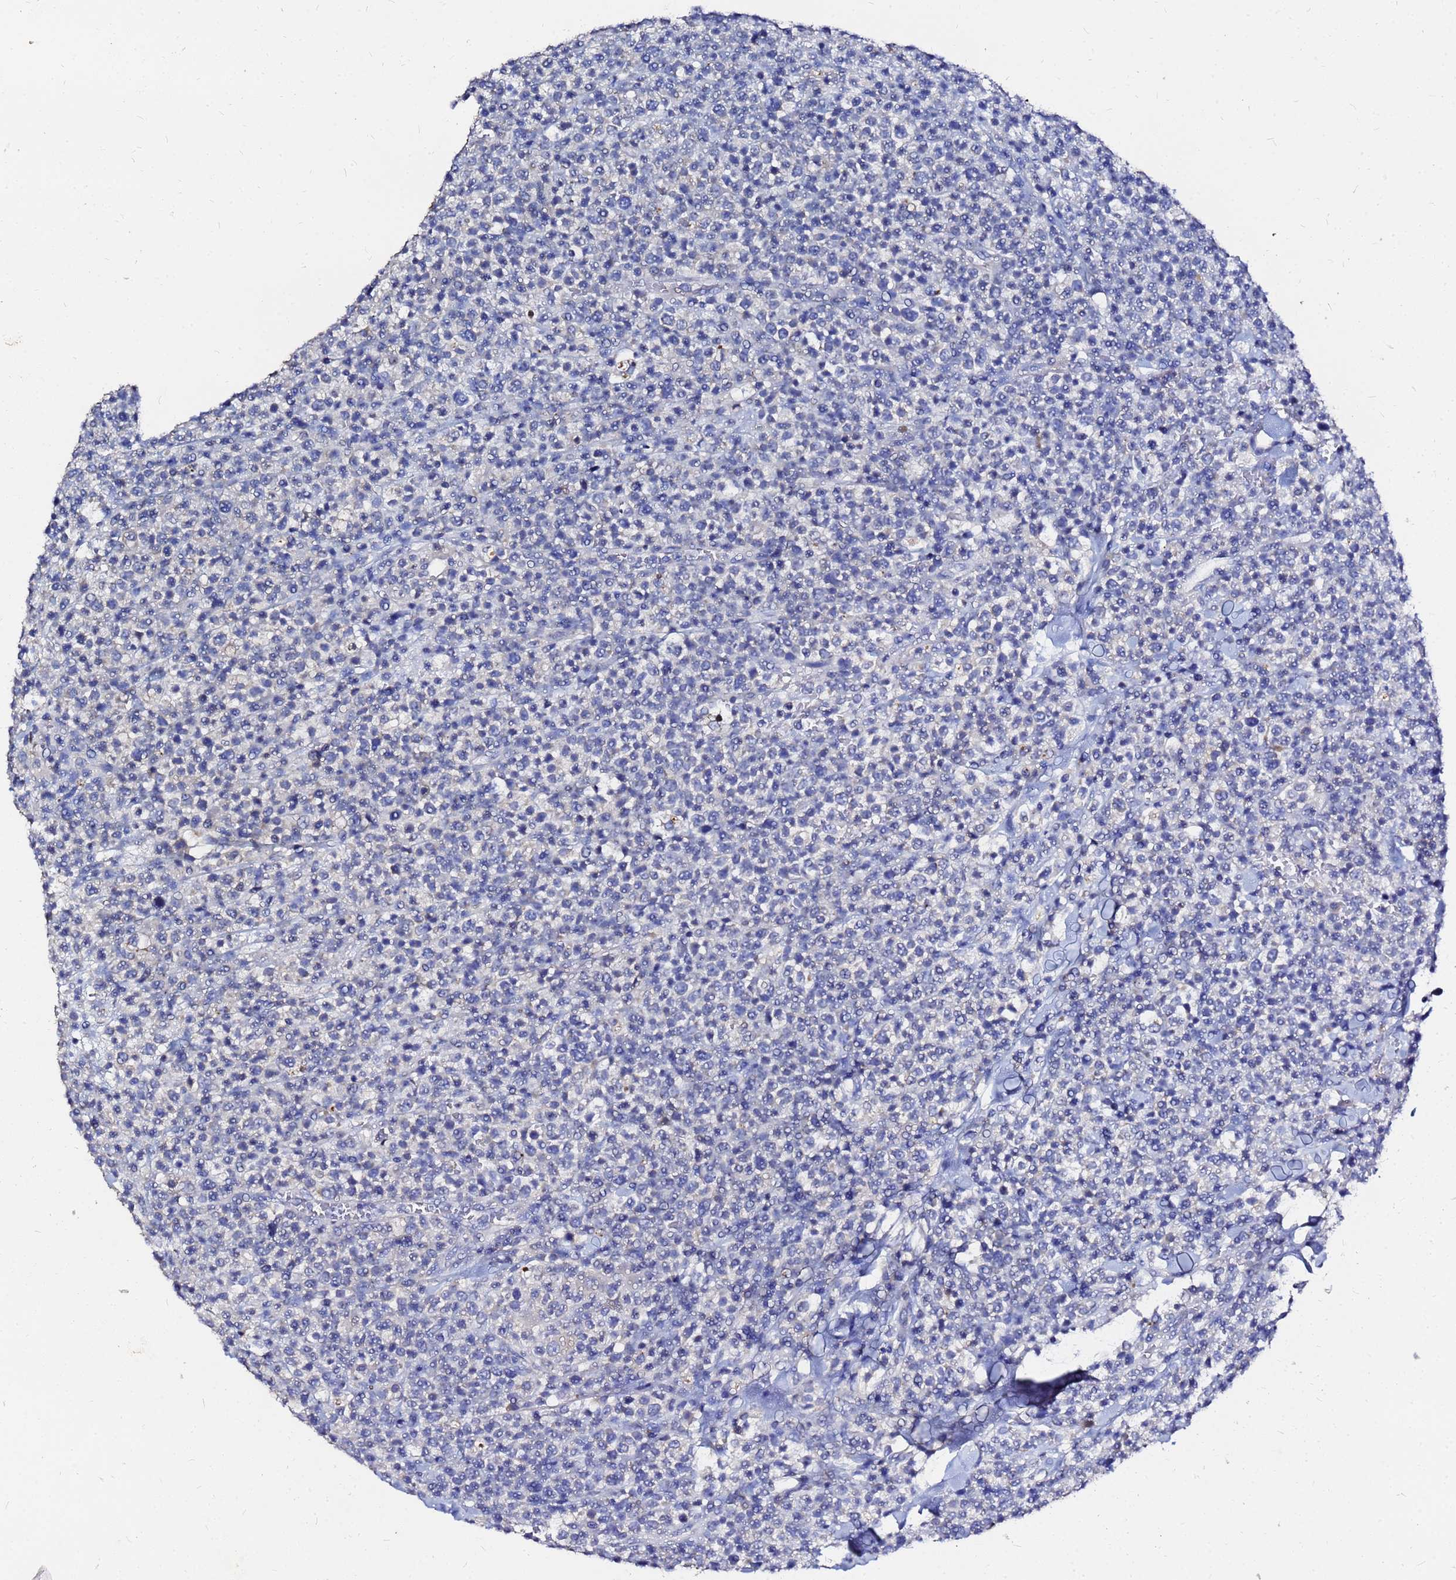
{"staining": {"intensity": "negative", "quantity": "none", "location": "none"}, "tissue": "lymphoma", "cell_type": "Tumor cells", "image_type": "cancer", "snomed": [{"axis": "morphology", "description": "Malignant lymphoma, non-Hodgkin's type, High grade"}, {"axis": "topography", "description": "Colon"}], "caption": "High-grade malignant lymphoma, non-Hodgkin's type was stained to show a protein in brown. There is no significant positivity in tumor cells.", "gene": "FAM183A", "patient": {"sex": "female", "age": 53}}